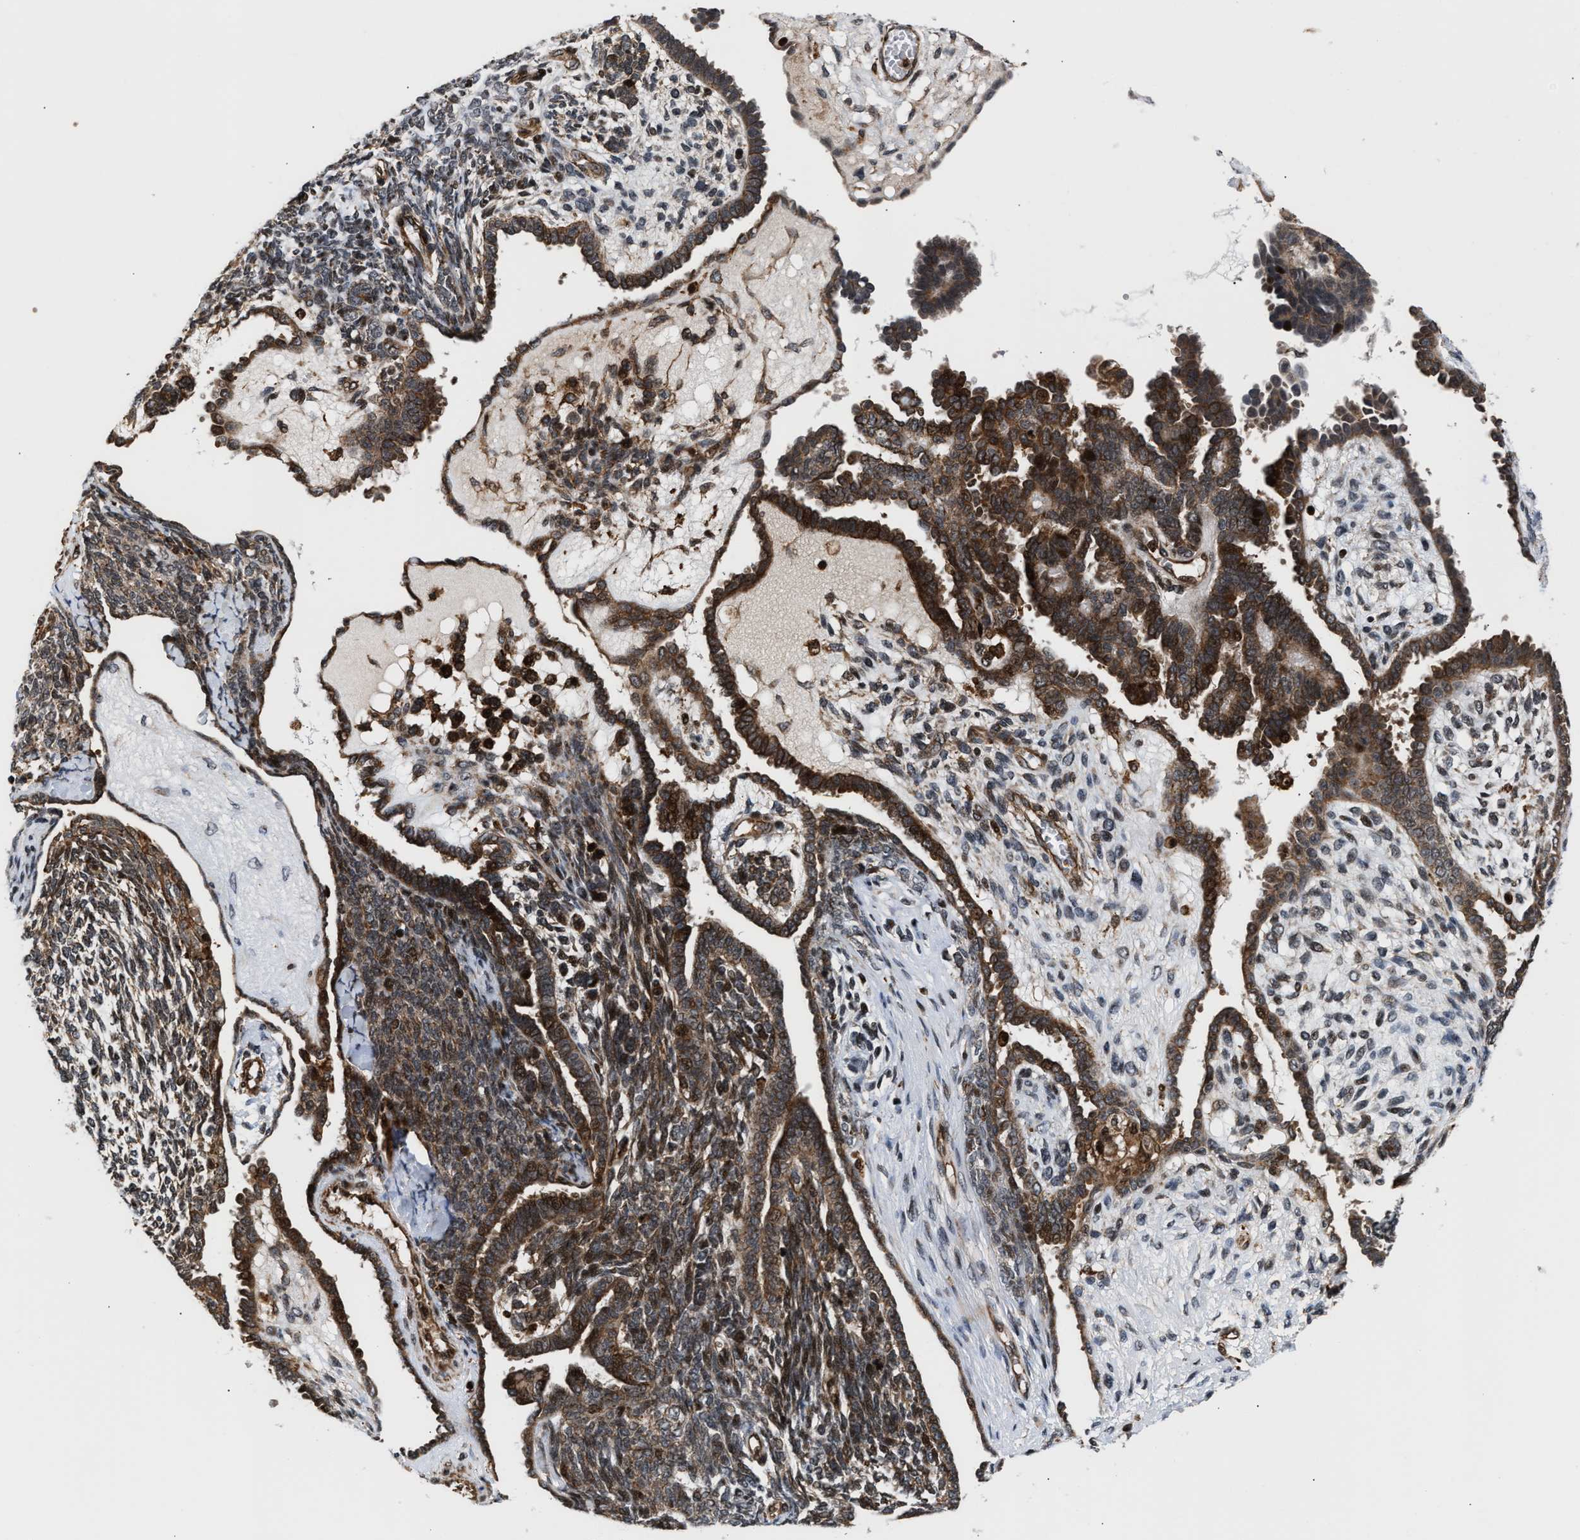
{"staining": {"intensity": "strong", "quantity": ">75%", "location": "cytoplasmic/membranous,nuclear"}, "tissue": "endometrial cancer", "cell_type": "Tumor cells", "image_type": "cancer", "snomed": [{"axis": "morphology", "description": "Neoplasm, malignant, NOS"}, {"axis": "topography", "description": "Endometrium"}], "caption": "Immunohistochemical staining of human endometrial cancer demonstrates strong cytoplasmic/membranous and nuclear protein expression in about >75% of tumor cells. (Stains: DAB (3,3'-diaminobenzidine) in brown, nuclei in blue, Microscopy: brightfield microscopy at high magnification).", "gene": "STAU2", "patient": {"sex": "female", "age": 74}}